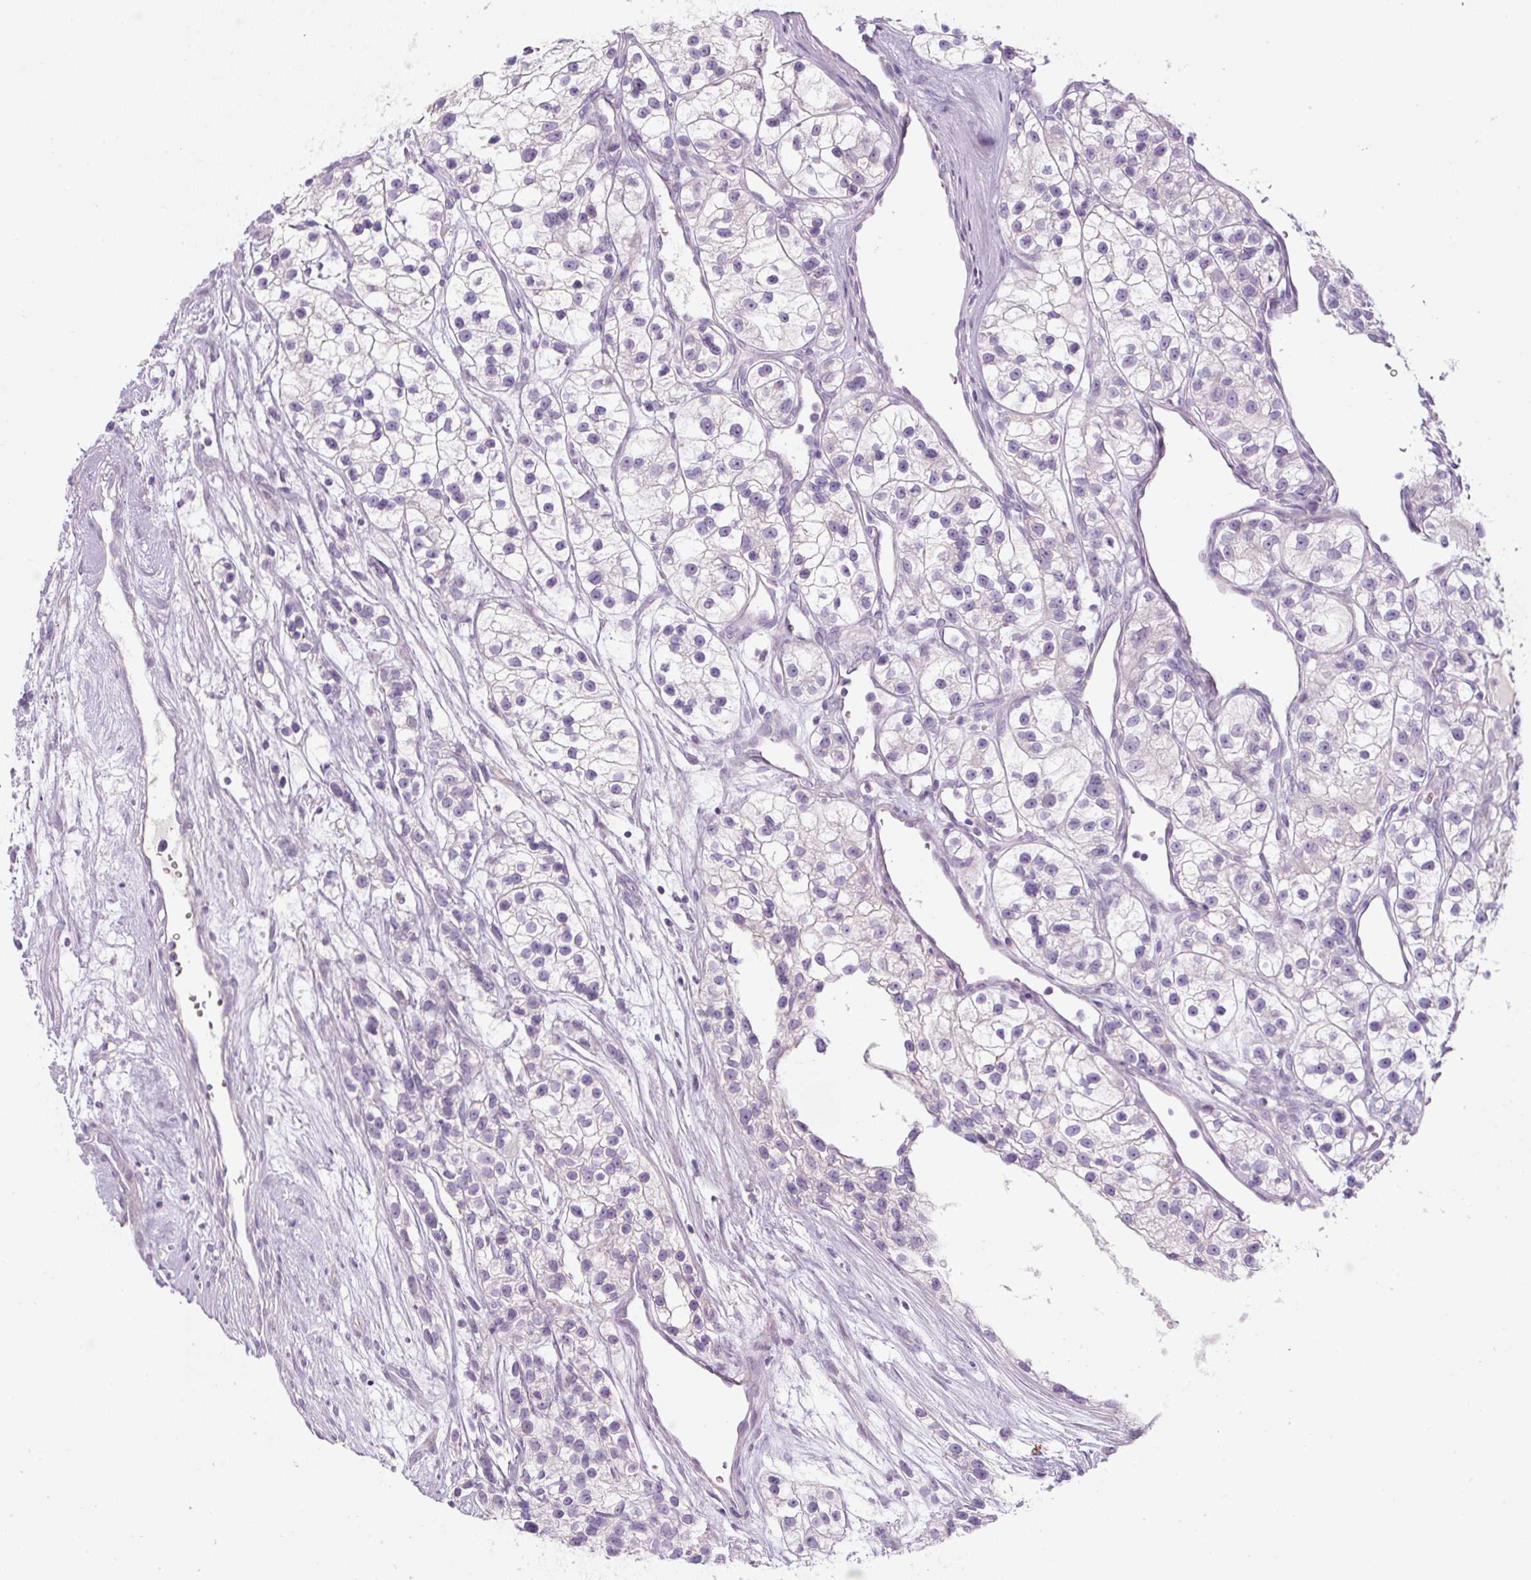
{"staining": {"intensity": "negative", "quantity": "none", "location": "none"}, "tissue": "renal cancer", "cell_type": "Tumor cells", "image_type": "cancer", "snomed": [{"axis": "morphology", "description": "Adenocarcinoma, NOS"}, {"axis": "topography", "description": "Kidney"}], "caption": "Immunohistochemistry (IHC) micrograph of neoplastic tissue: human adenocarcinoma (renal) stained with DAB shows no significant protein expression in tumor cells.", "gene": "FGFBP3", "patient": {"sex": "female", "age": 57}}